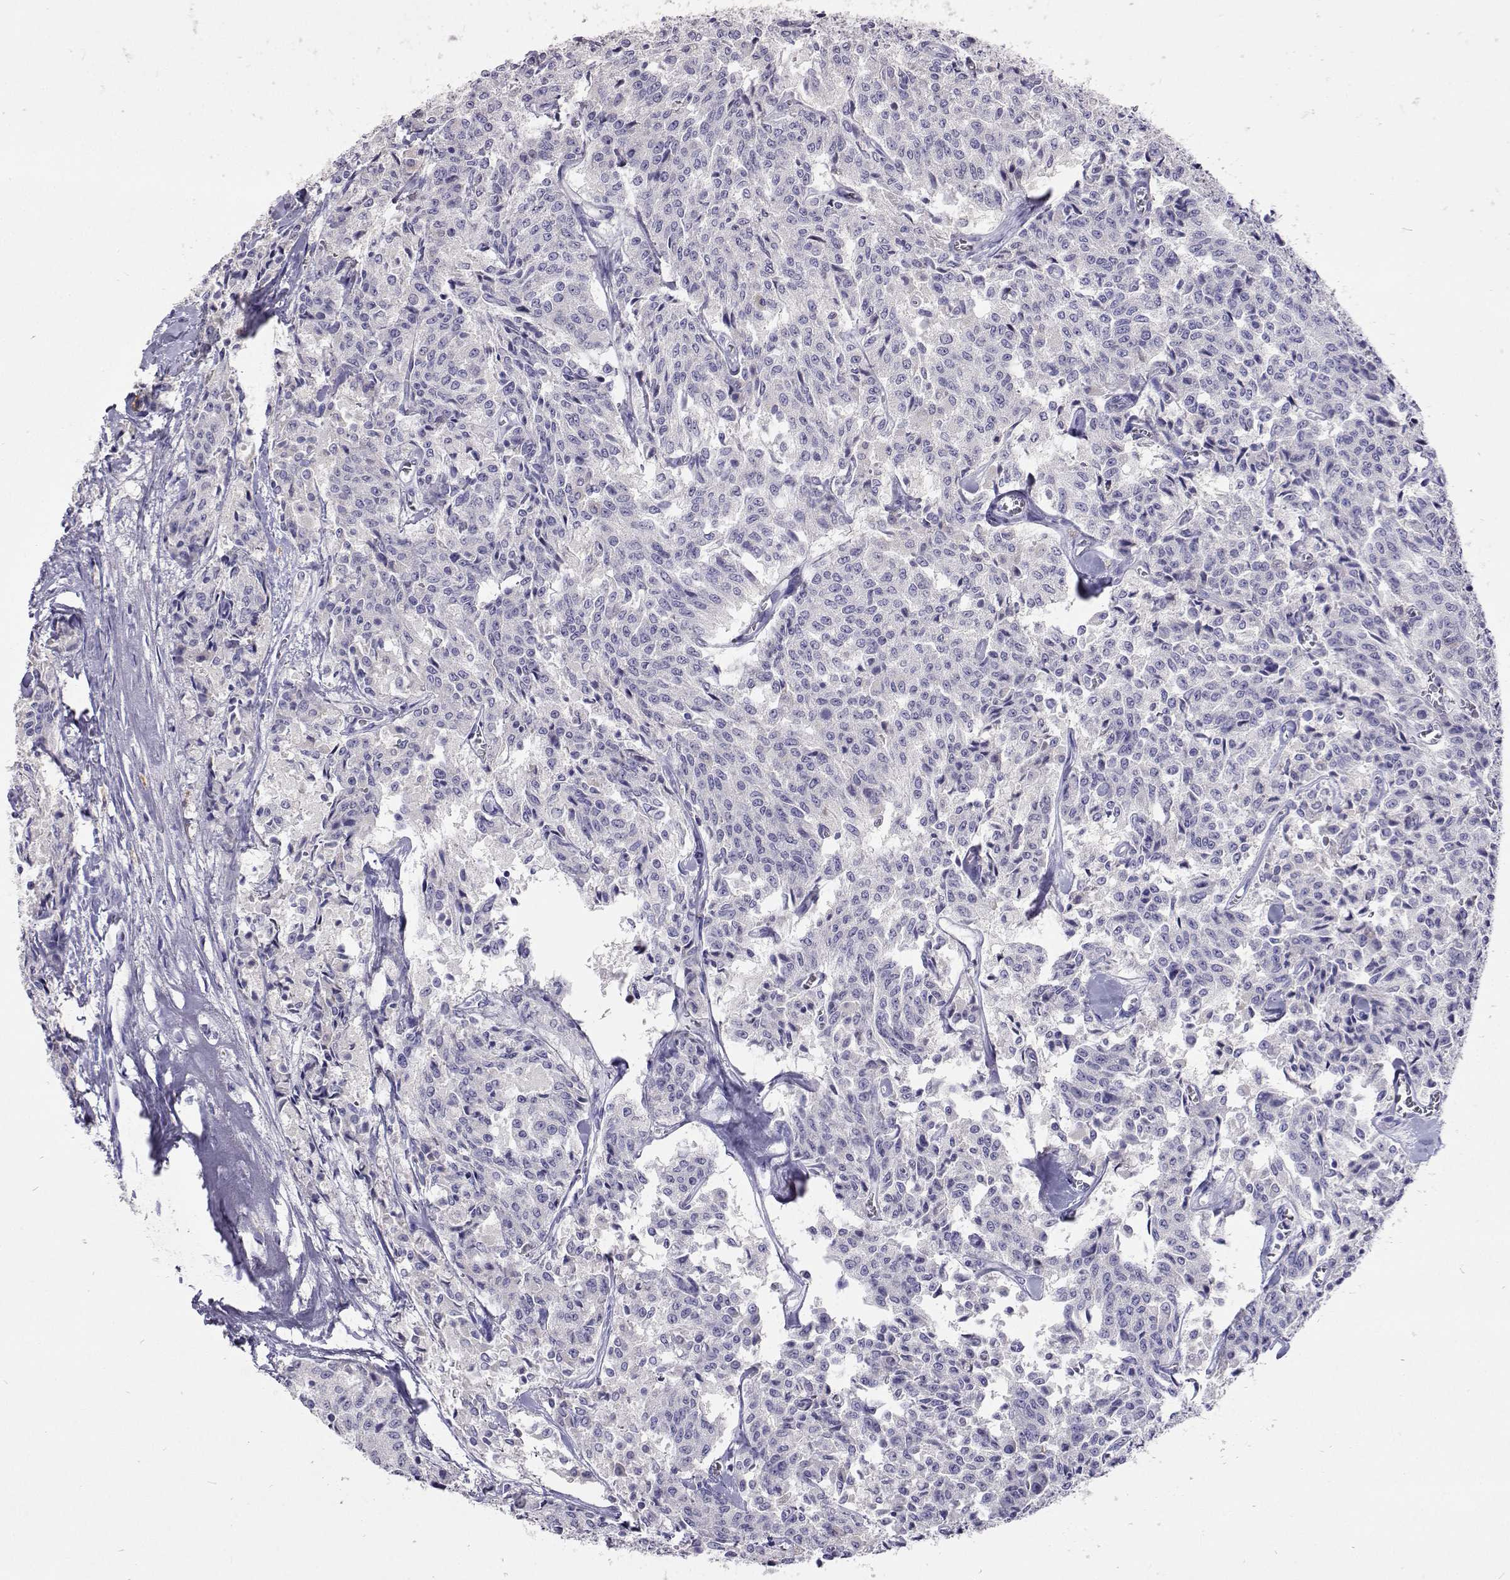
{"staining": {"intensity": "negative", "quantity": "none", "location": "none"}, "tissue": "carcinoid", "cell_type": "Tumor cells", "image_type": "cancer", "snomed": [{"axis": "morphology", "description": "Carcinoid, malignant, NOS"}, {"axis": "topography", "description": "Lung"}], "caption": "IHC histopathology image of neoplastic tissue: malignant carcinoid stained with DAB reveals no significant protein staining in tumor cells.", "gene": "CFAP44", "patient": {"sex": "male", "age": 71}}